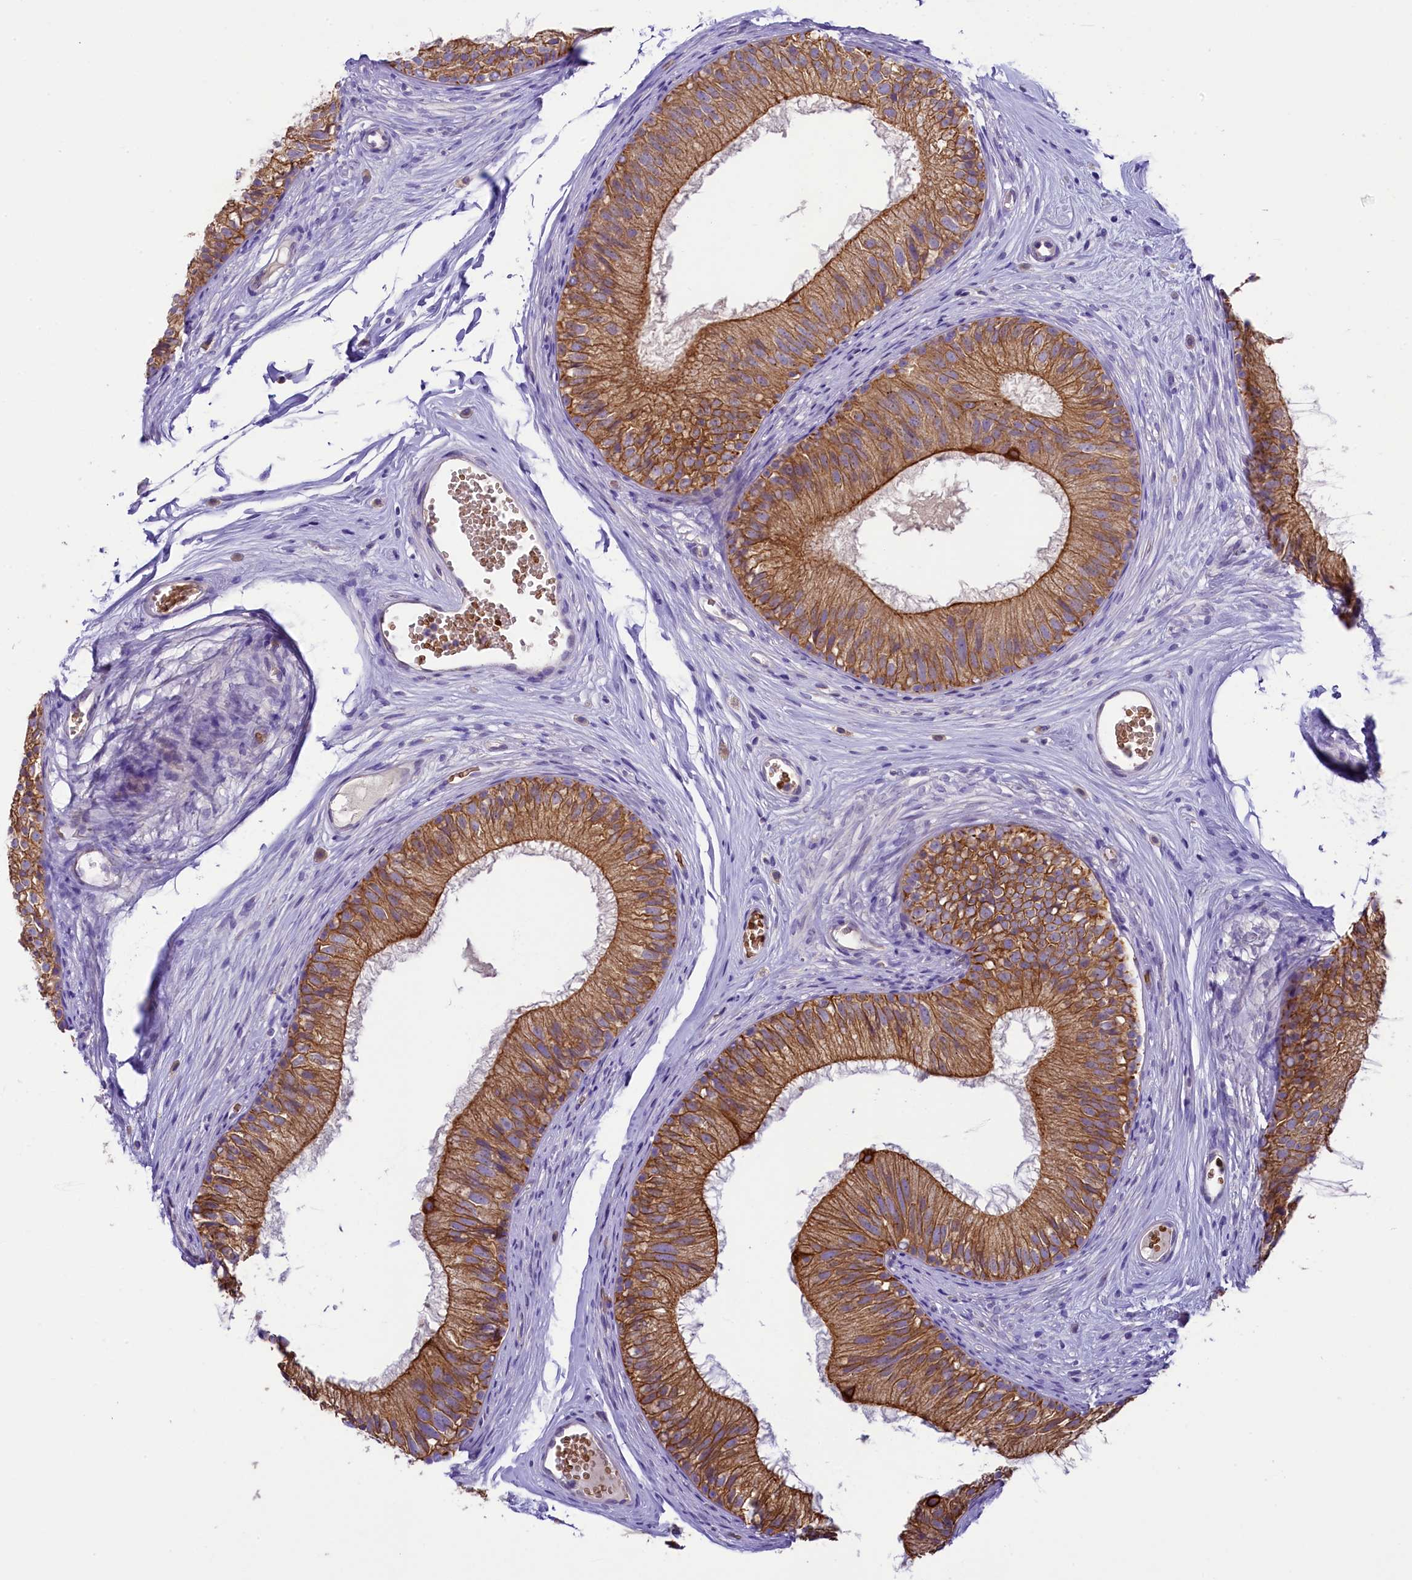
{"staining": {"intensity": "strong", "quantity": ">75%", "location": "cytoplasmic/membranous"}, "tissue": "epididymis", "cell_type": "Glandular cells", "image_type": "normal", "snomed": [{"axis": "morphology", "description": "Normal tissue, NOS"}, {"axis": "morphology", "description": "Seminoma in situ"}, {"axis": "topography", "description": "Testis"}, {"axis": "topography", "description": "Epididymis"}], "caption": "High-power microscopy captured an immunohistochemistry photomicrograph of benign epididymis, revealing strong cytoplasmic/membranous staining in approximately >75% of glandular cells.", "gene": "LARP4", "patient": {"sex": "male", "age": 28}}